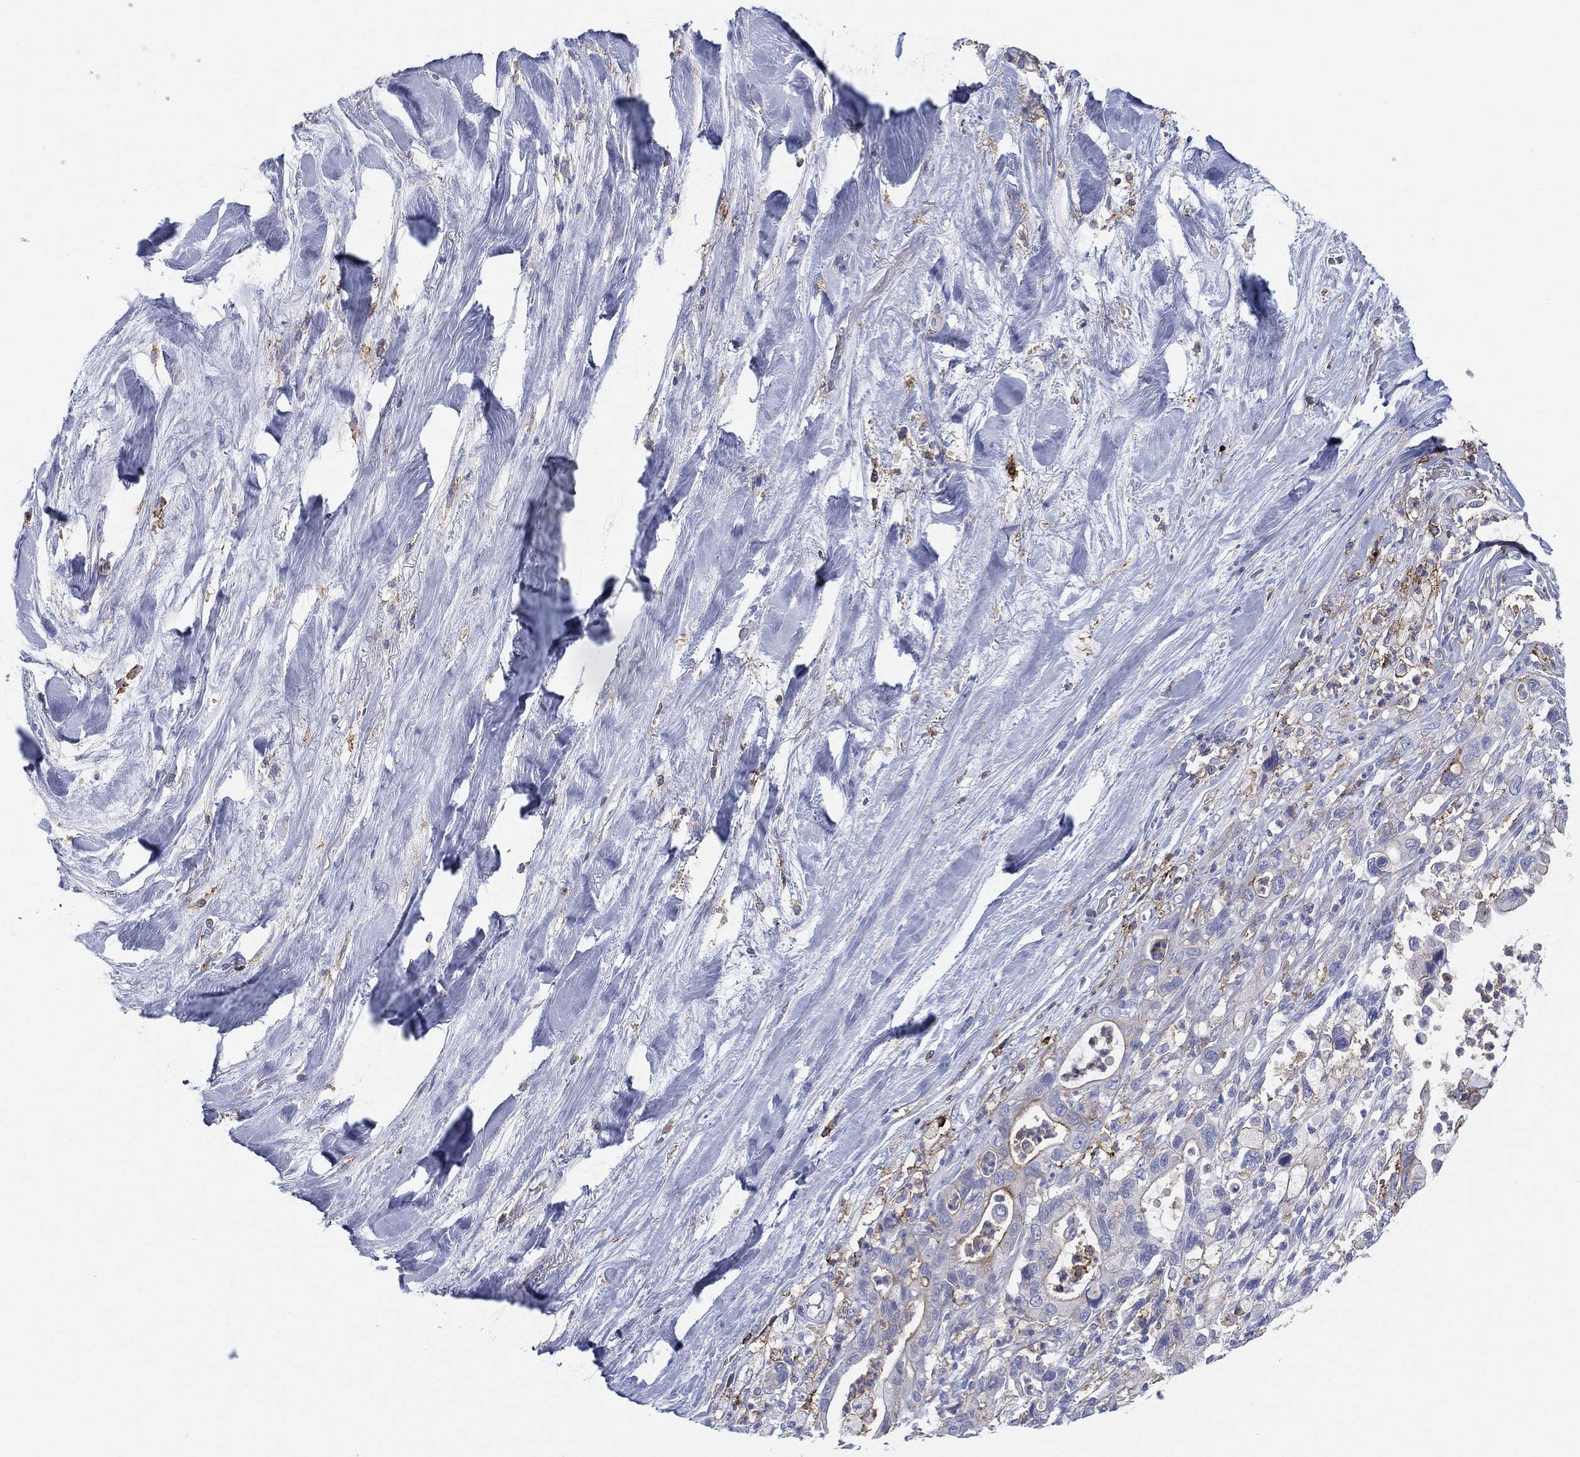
{"staining": {"intensity": "negative", "quantity": "none", "location": "none"}, "tissue": "liver cancer", "cell_type": "Tumor cells", "image_type": "cancer", "snomed": [{"axis": "morphology", "description": "Cholangiocarcinoma"}, {"axis": "topography", "description": "Liver"}], "caption": "DAB immunohistochemical staining of liver cancer (cholangiocarcinoma) demonstrates no significant staining in tumor cells.", "gene": "SELPLG", "patient": {"sex": "female", "age": 54}}